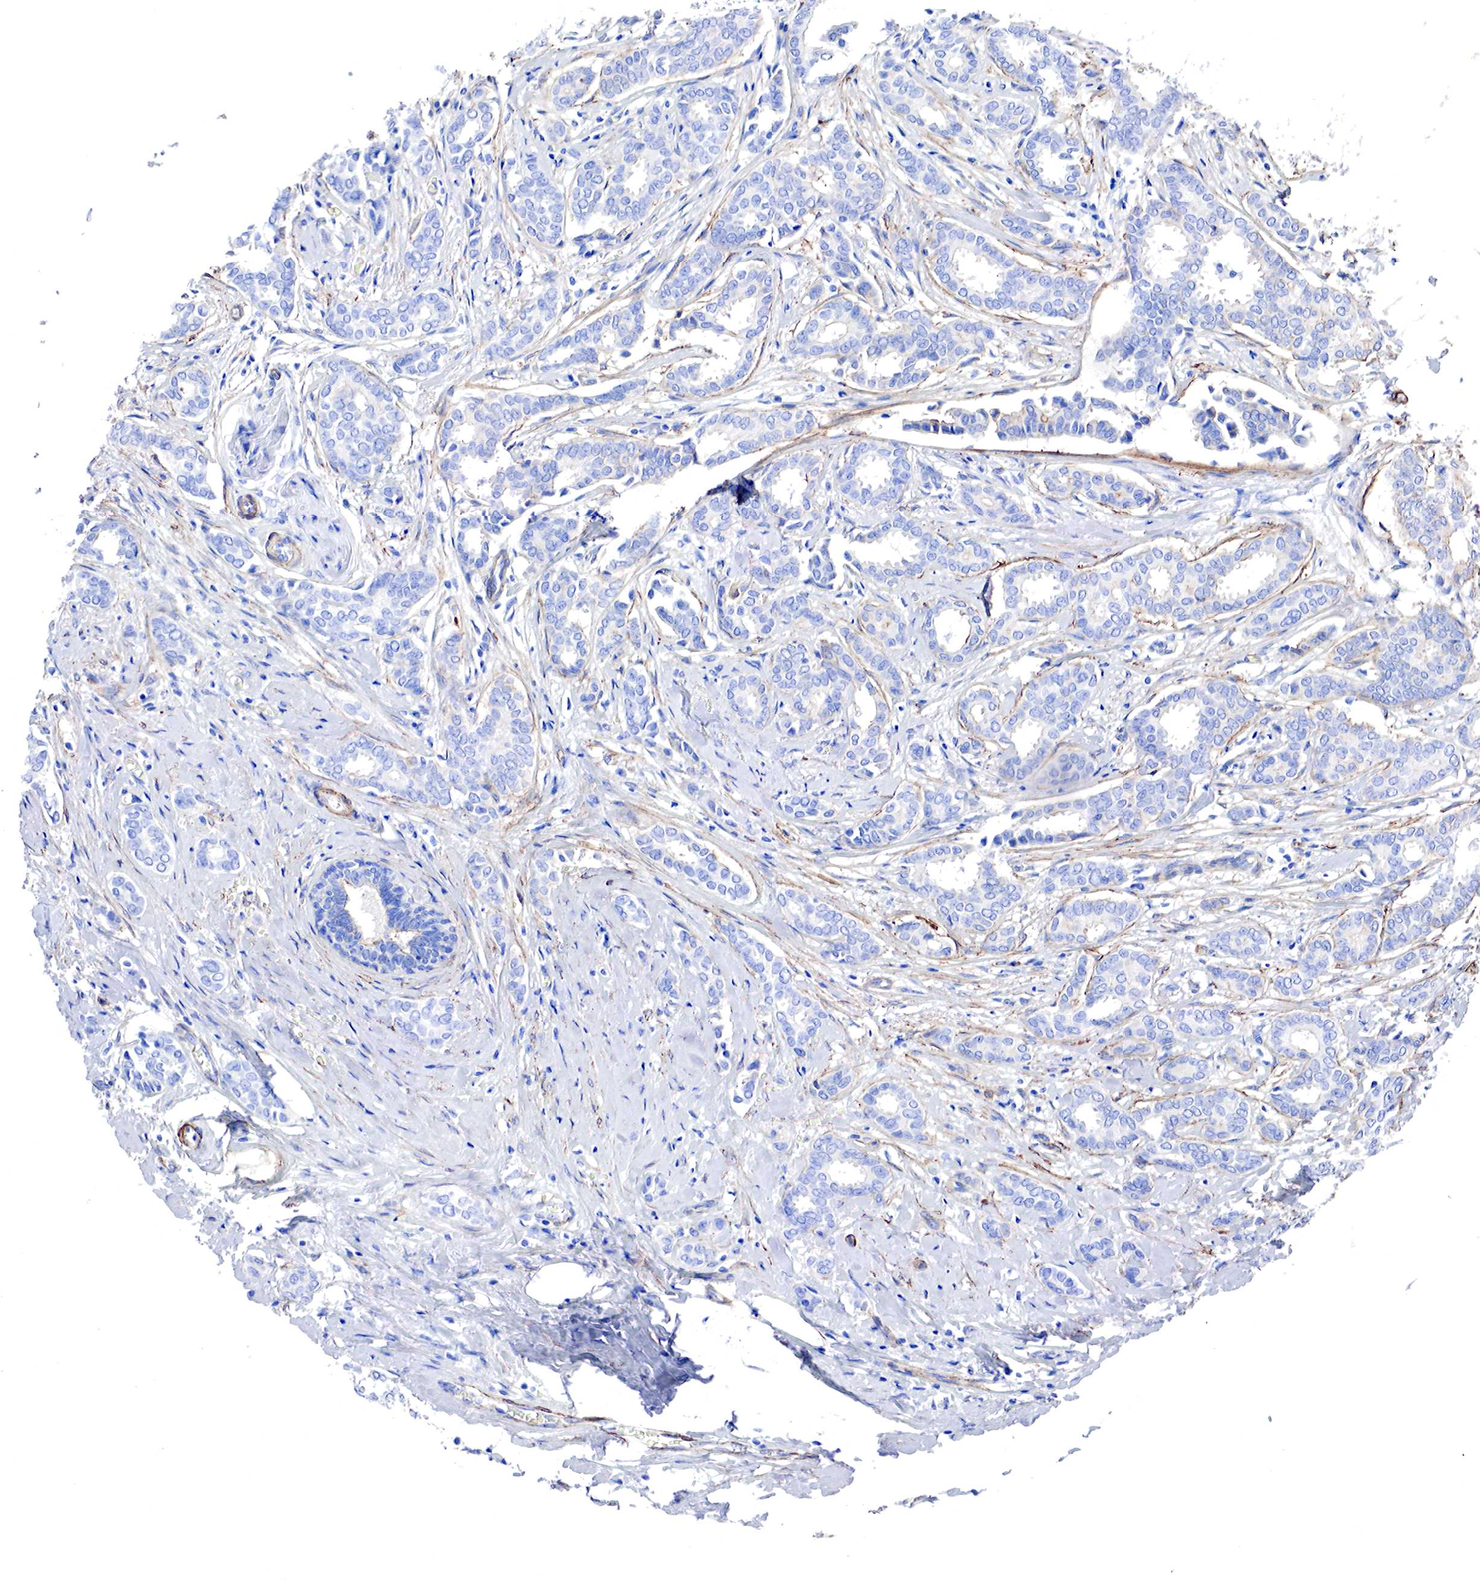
{"staining": {"intensity": "negative", "quantity": "none", "location": "none"}, "tissue": "breast cancer", "cell_type": "Tumor cells", "image_type": "cancer", "snomed": [{"axis": "morphology", "description": "Duct carcinoma"}, {"axis": "topography", "description": "Breast"}], "caption": "Immunohistochemical staining of human breast cancer (invasive ductal carcinoma) exhibits no significant positivity in tumor cells. (Brightfield microscopy of DAB immunohistochemistry (IHC) at high magnification).", "gene": "TPM1", "patient": {"sex": "female", "age": 50}}